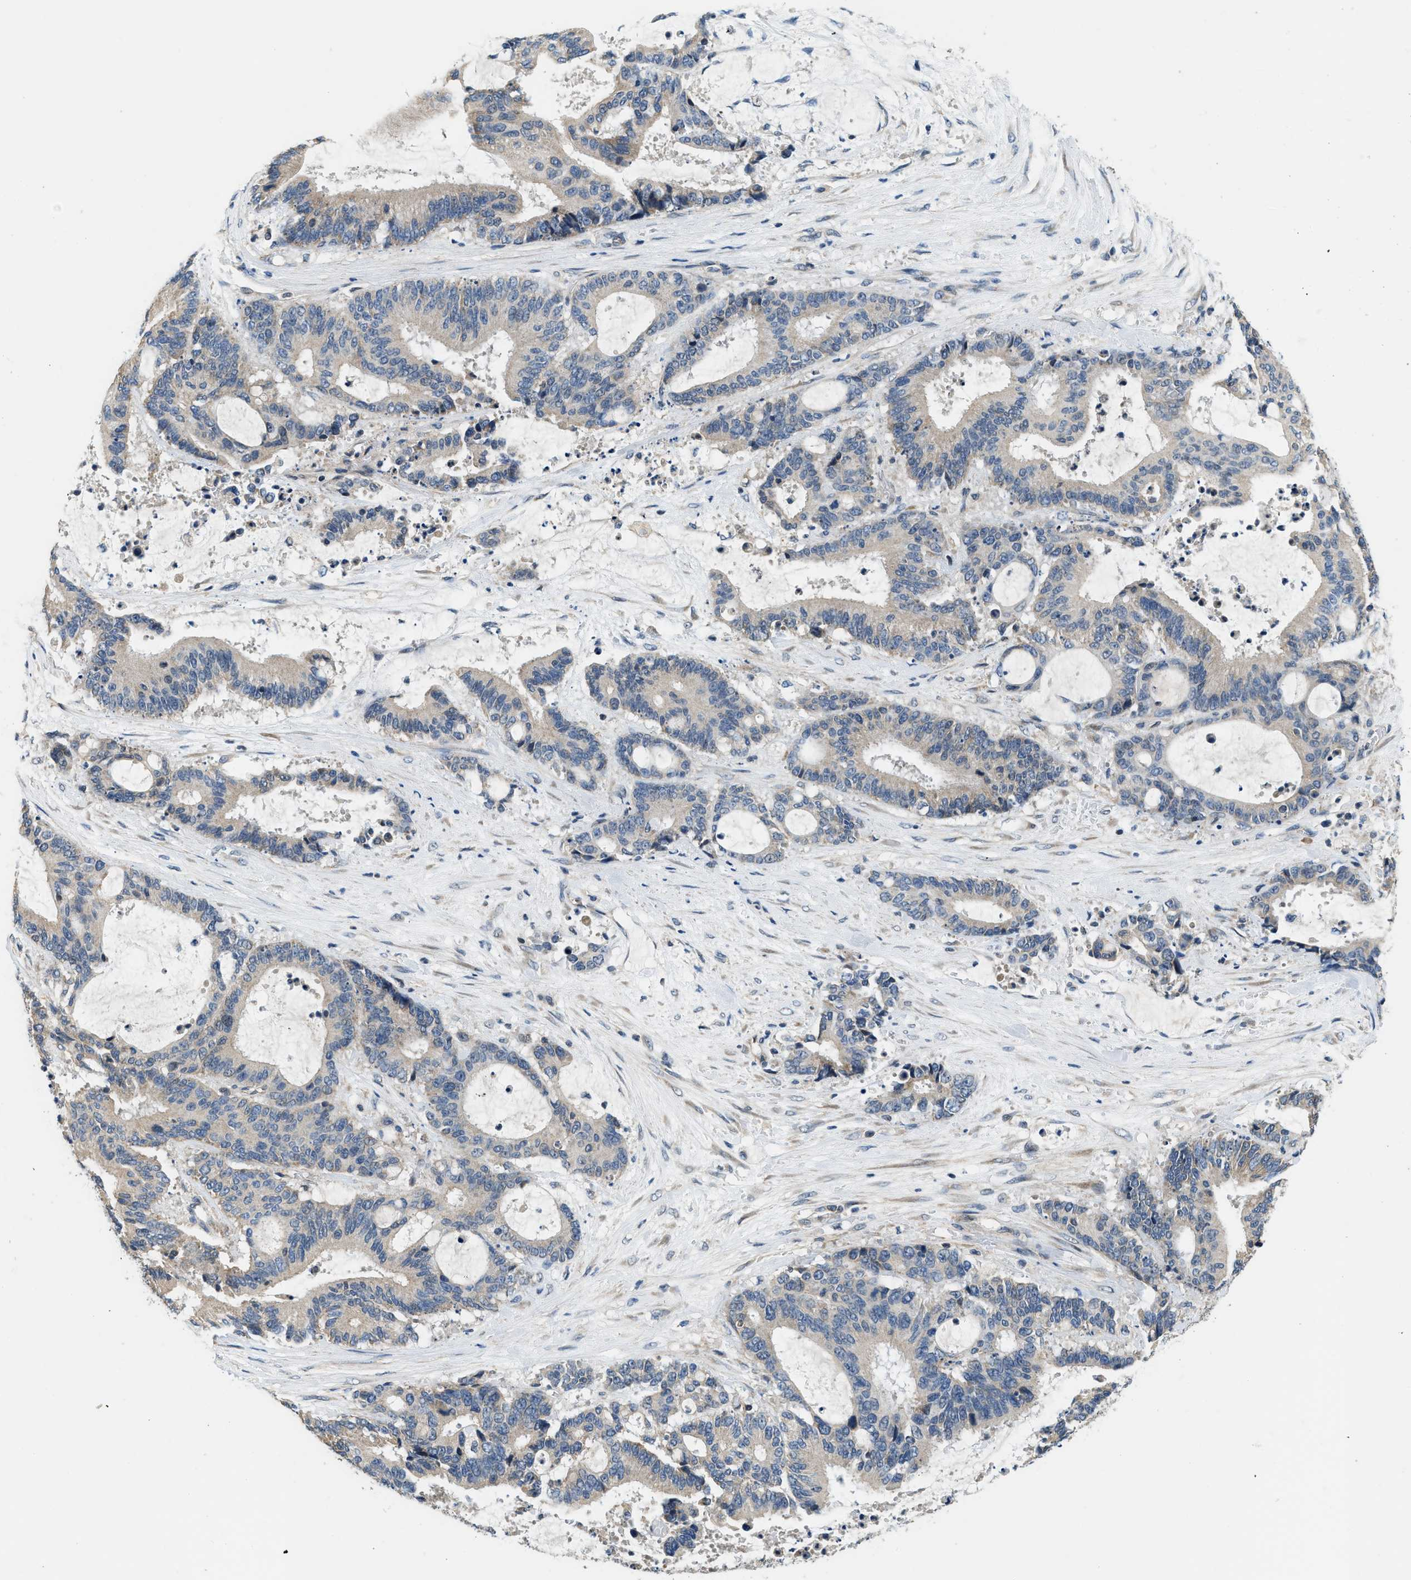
{"staining": {"intensity": "weak", "quantity": "<25%", "location": "cytoplasmic/membranous"}, "tissue": "liver cancer", "cell_type": "Tumor cells", "image_type": "cancer", "snomed": [{"axis": "morphology", "description": "Normal tissue, NOS"}, {"axis": "morphology", "description": "Cholangiocarcinoma"}, {"axis": "topography", "description": "Liver"}, {"axis": "topography", "description": "Peripheral nerve tissue"}], "caption": "Immunohistochemical staining of human liver cancer (cholangiocarcinoma) reveals no significant positivity in tumor cells.", "gene": "SSH2", "patient": {"sex": "female", "age": 73}}